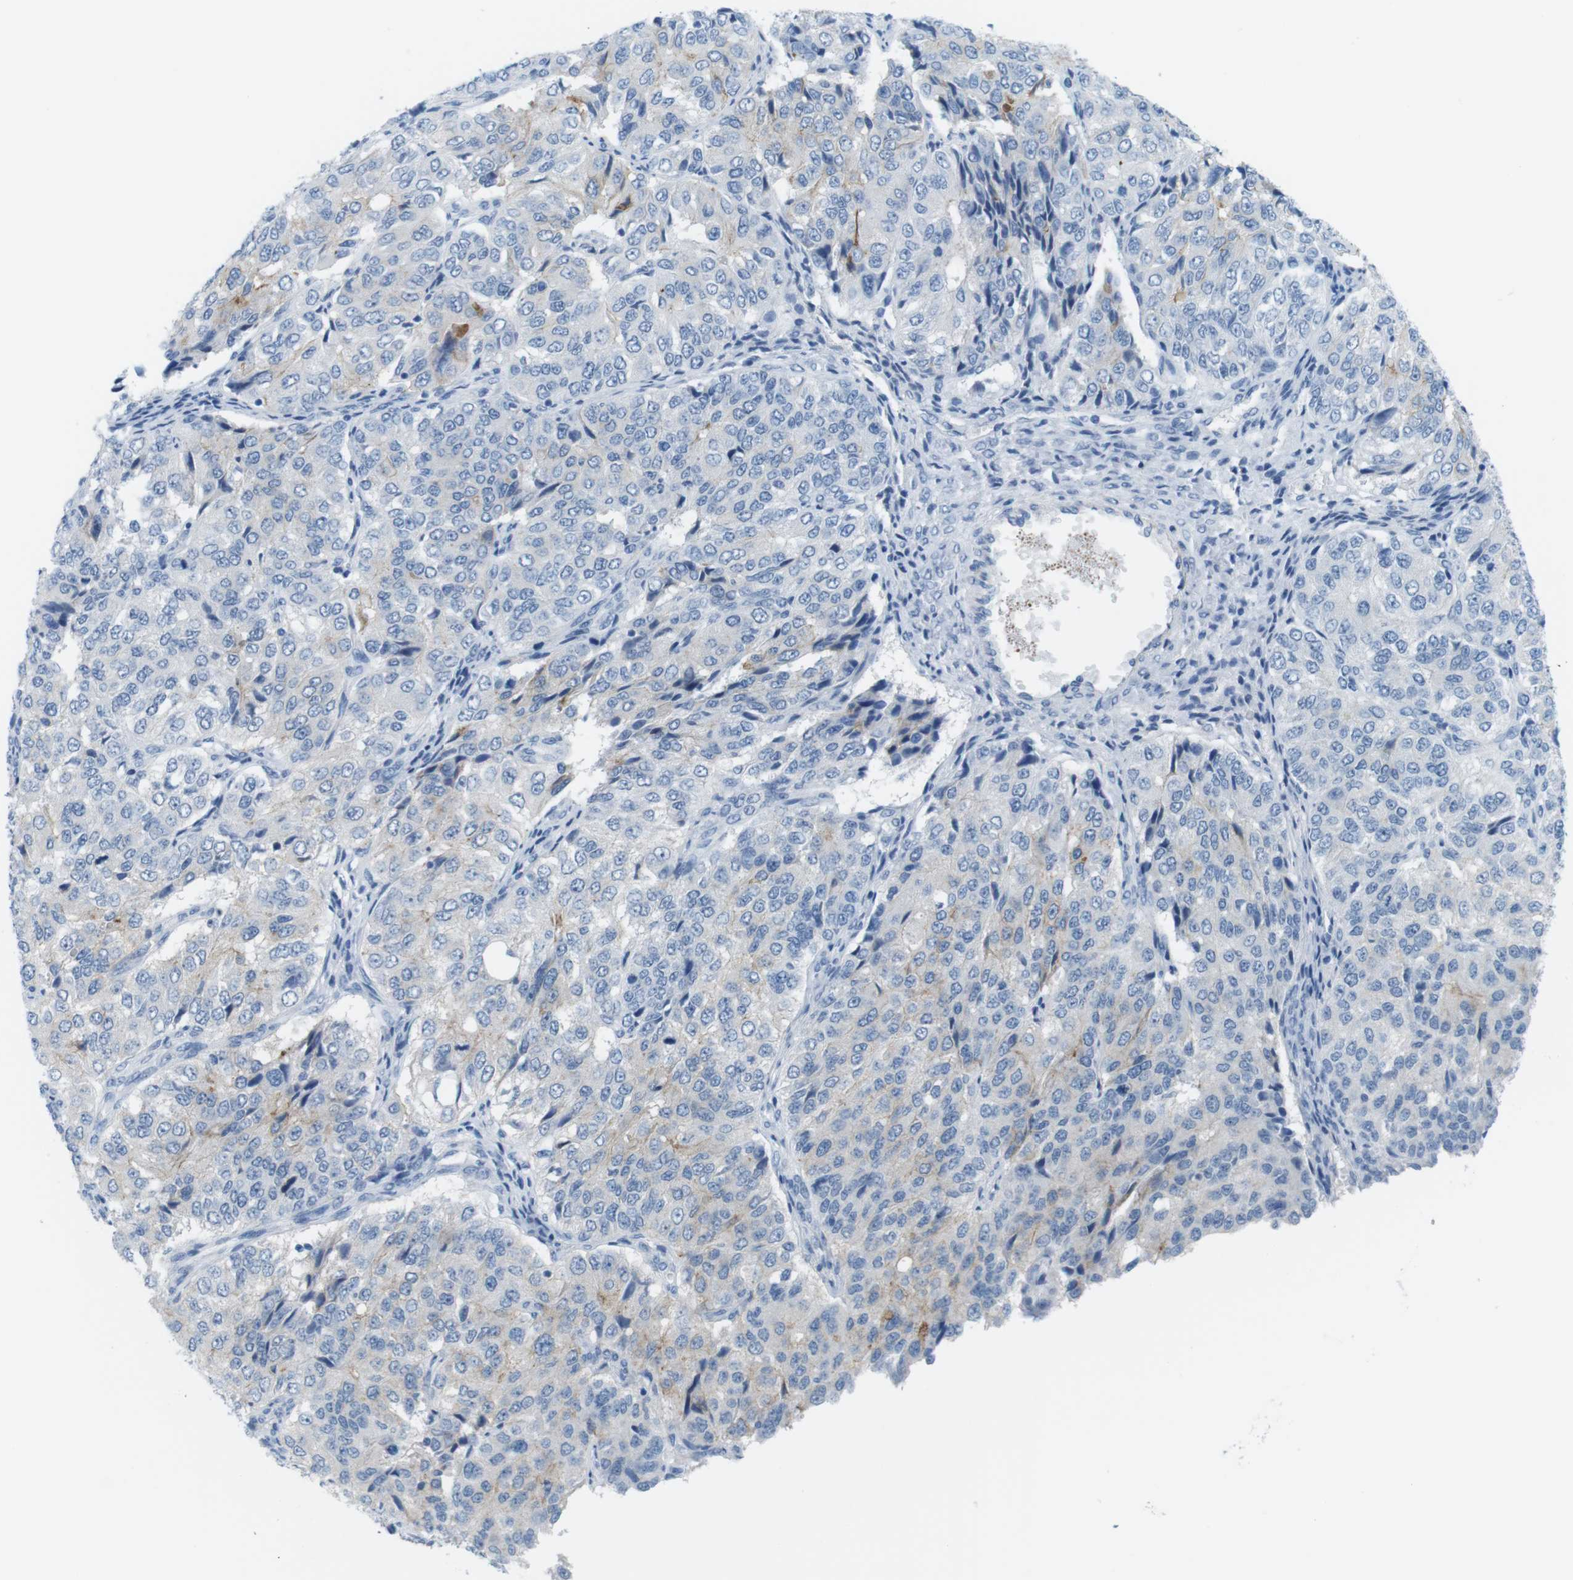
{"staining": {"intensity": "weak", "quantity": "<25%", "location": "cytoplasmic/membranous"}, "tissue": "ovarian cancer", "cell_type": "Tumor cells", "image_type": "cancer", "snomed": [{"axis": "morphology", "description": "Carcinoma, endometroid"}, {"axis": "topography", "description": "Ovary"}], "caption": "IHC of endometroid carcinoma (ovarian) displays no expression in tumor cells.", "gene": "MYH9", "patient": {"sex": "female", "age": 51}}